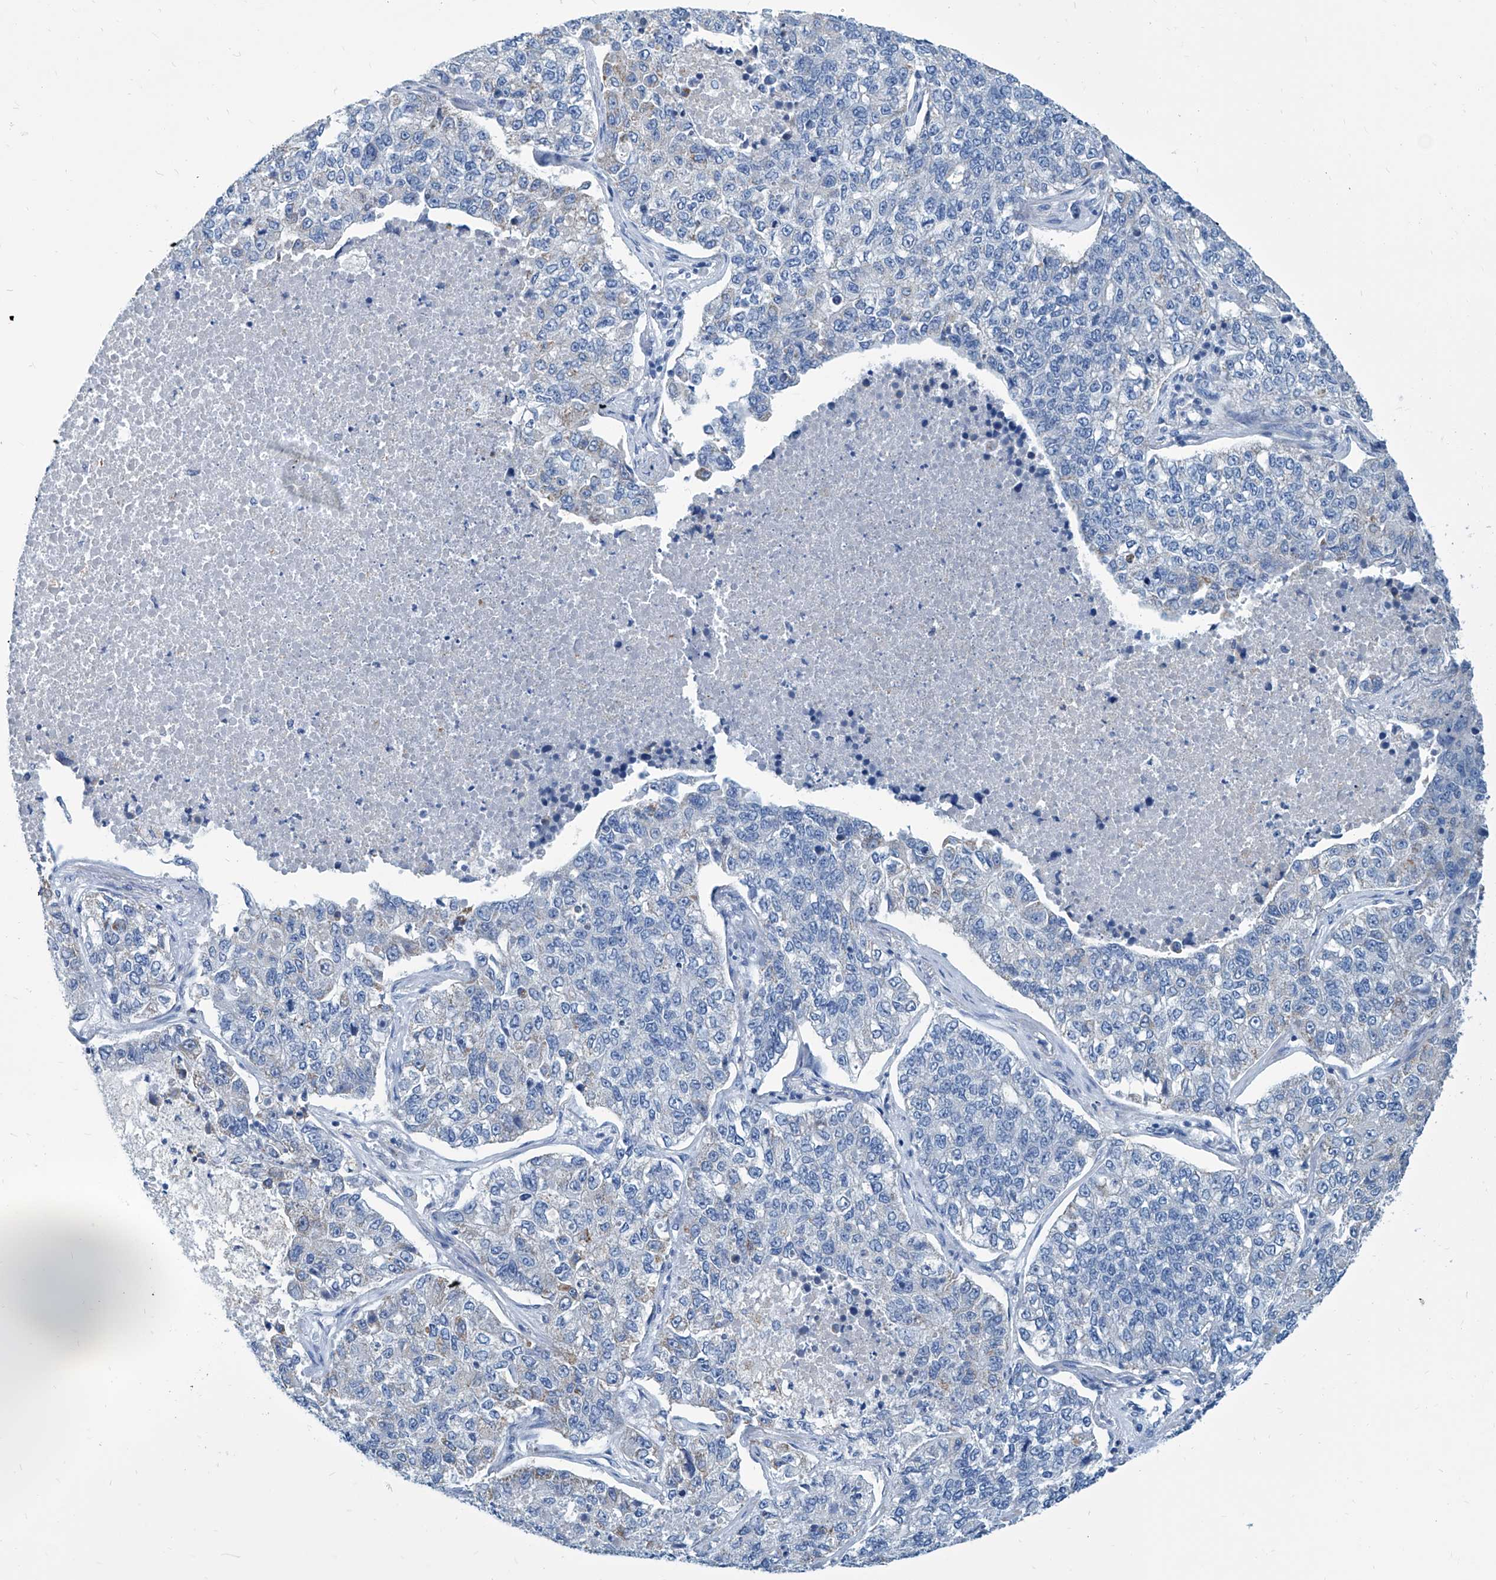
{"staining": {"intensity": "negative", "quantity": "none", "location": "none"}, "tissue": "lung cancer", "cell_type": "Tumor cells", "image_type": "cancer", "snomed": [{"axis": "morphology", "description": "Adenocarcinoma, NOS"}, {"axis": "topography", "description": "Lung"}], "caption": "This is an IHC photomicrograph of lung cancer. There is no expression in tumor cells.", "gene": "ZNF519", "patient": {"sex": "male", "age": 49}}